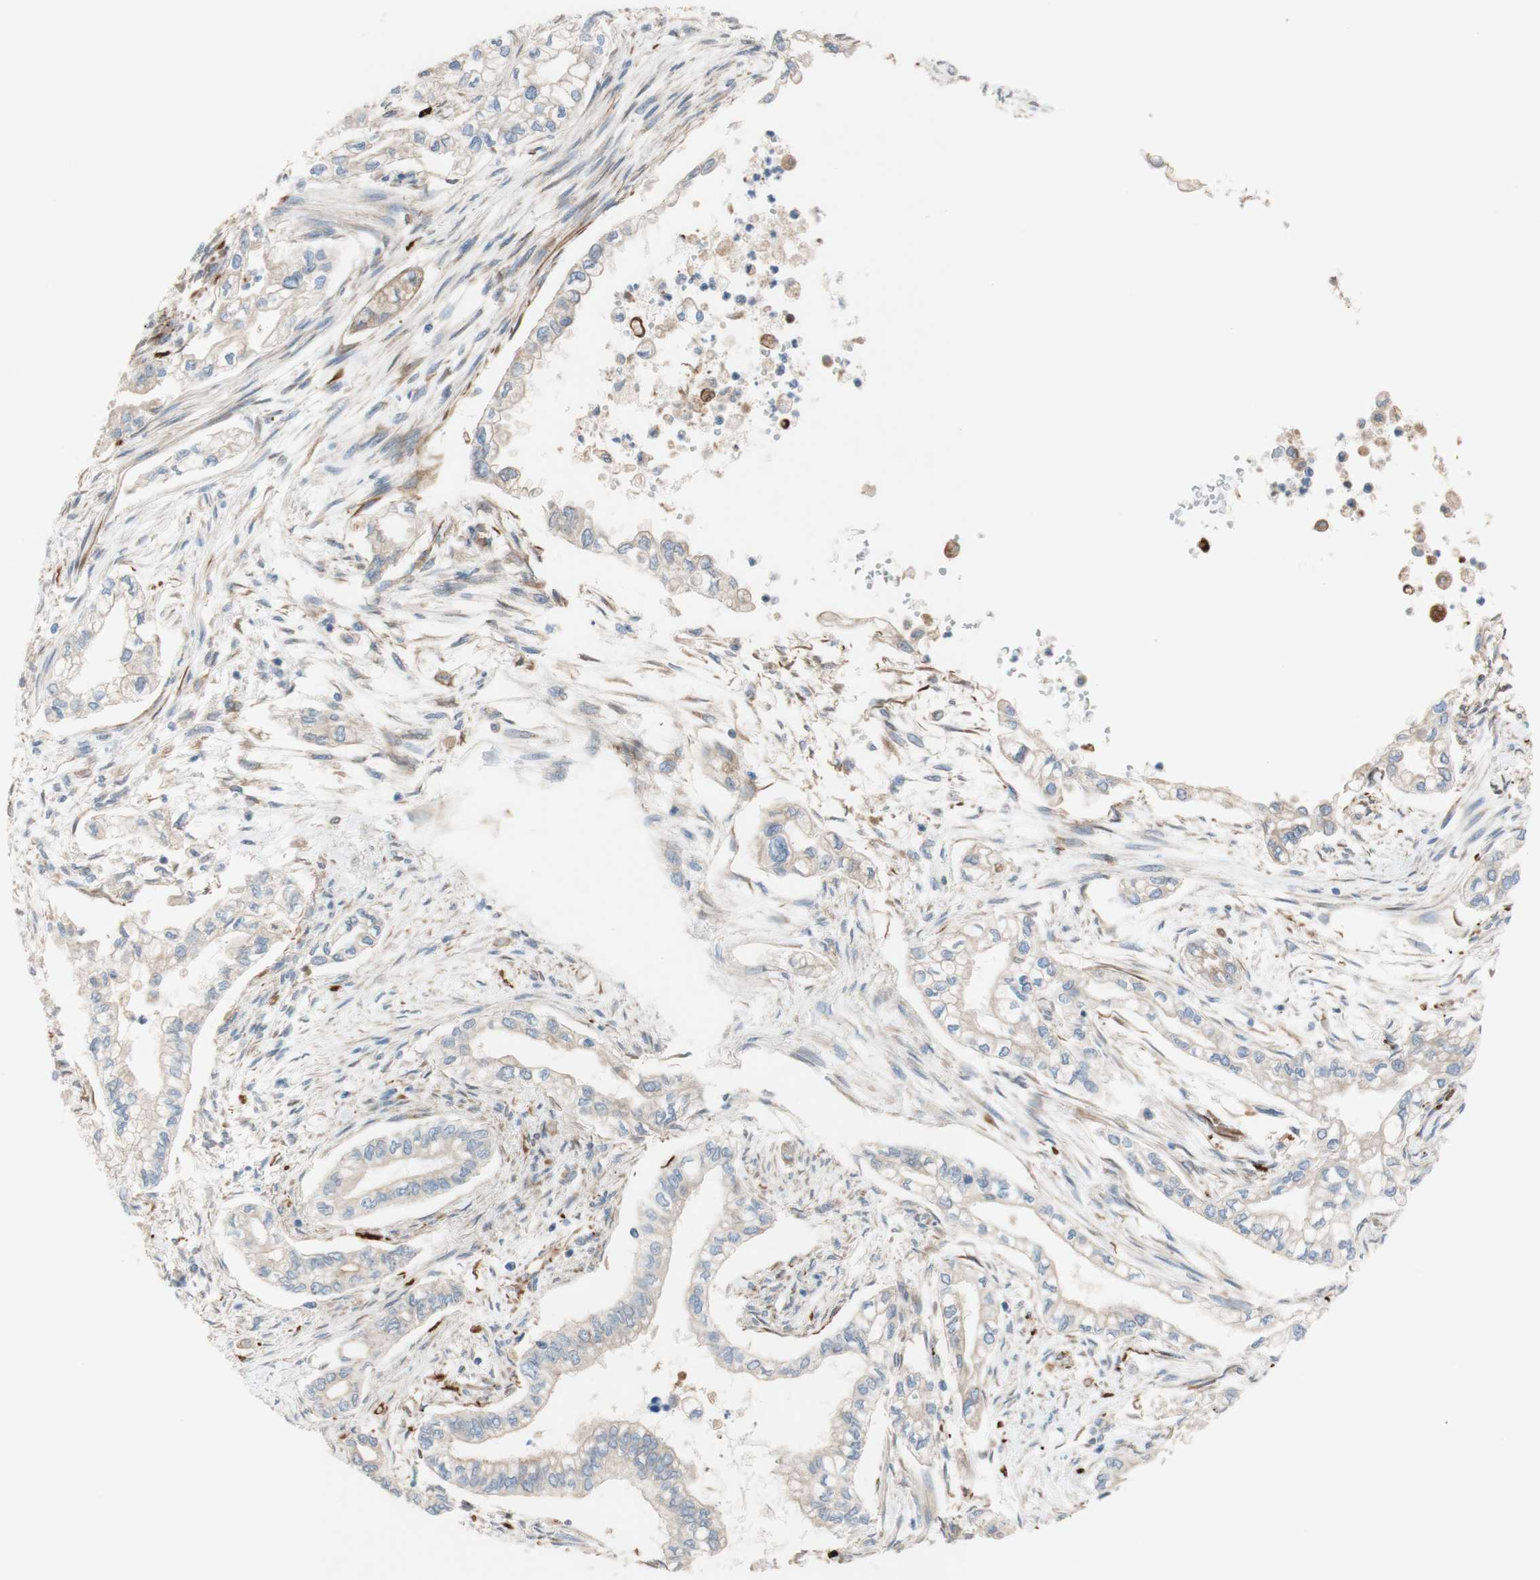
{"staining": {"intensity": "weak", "quantity": ">75%", "location": "cytoplasmic/membranous"}, "tissue": "pancreatic cancer", "cell_type": "Tumor cells", "image_type": "cancer", "snomed": [{"axis": "morphology", "description": "Normal tissue, NOS"}, {"axis": "topography", "description": "Pancreas"}], "caption": "Immunohistochemical staining of human pancreatic cancer reveals weak cytoplasmic/membranous protein staining in approximately >75% of tumor cells.", "gene": "C1orf43", "patient": {"sex": "male", "age": 42}}